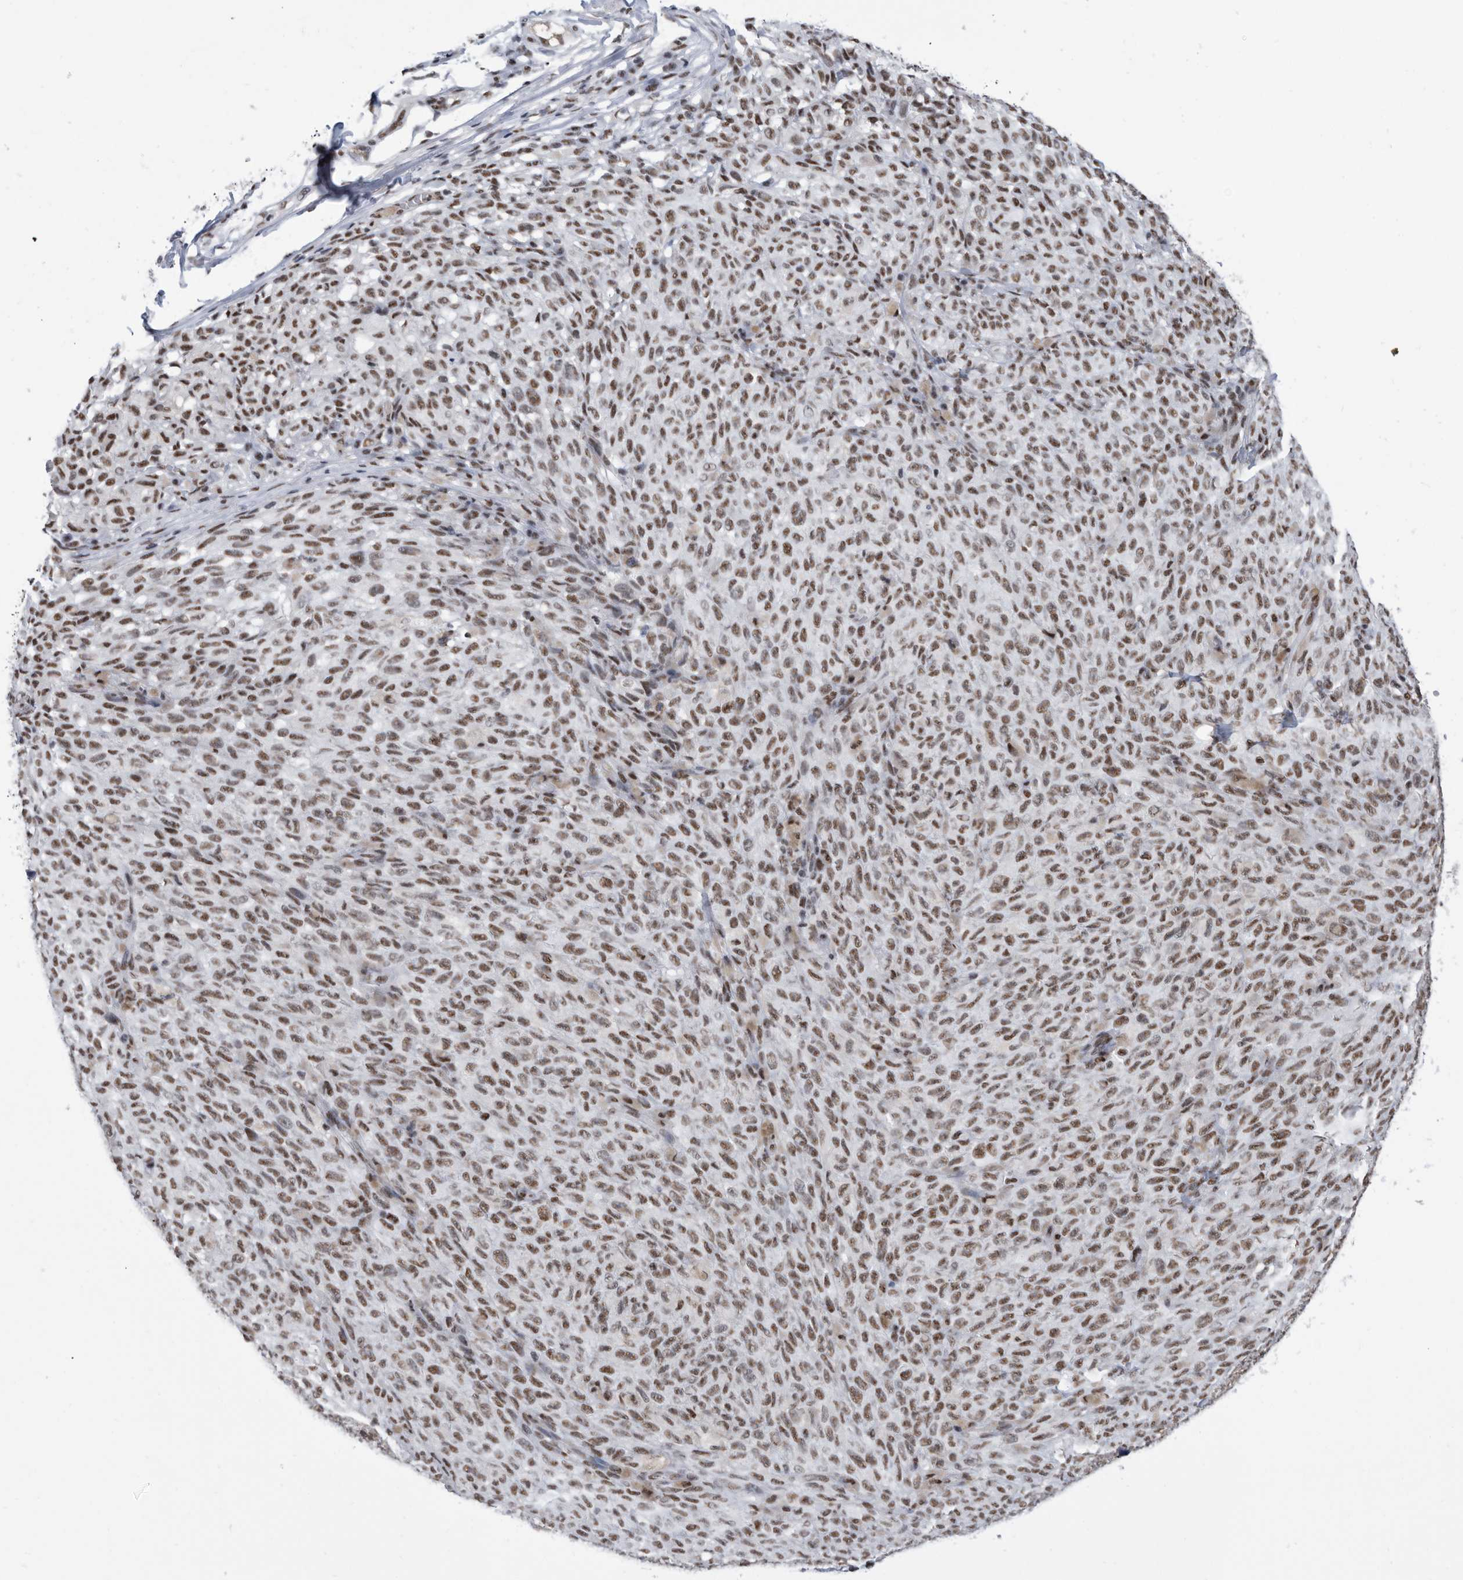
{"staining": {"intensity": "moderate", "quantity": ">75%", "location": "nuclear"}, "tissue": "melanoma", "cell_type": "Tumor cells", "image_type": "cancer", "snomed": [{"axis": "morphology", "description": "Malignant melanoma, NOS"}, {"axis": "topography", "description": "Skin"}], "caption": "Immunohistochemistry (IHC) photomicrograph of melanoma stained for a protein (brown), which demonstrates medium levels of moderate nuclear expression in approximately >75% of tumor cells.", "gene": "SF3A1", "patient": {"sex": "female", "age": 82}}